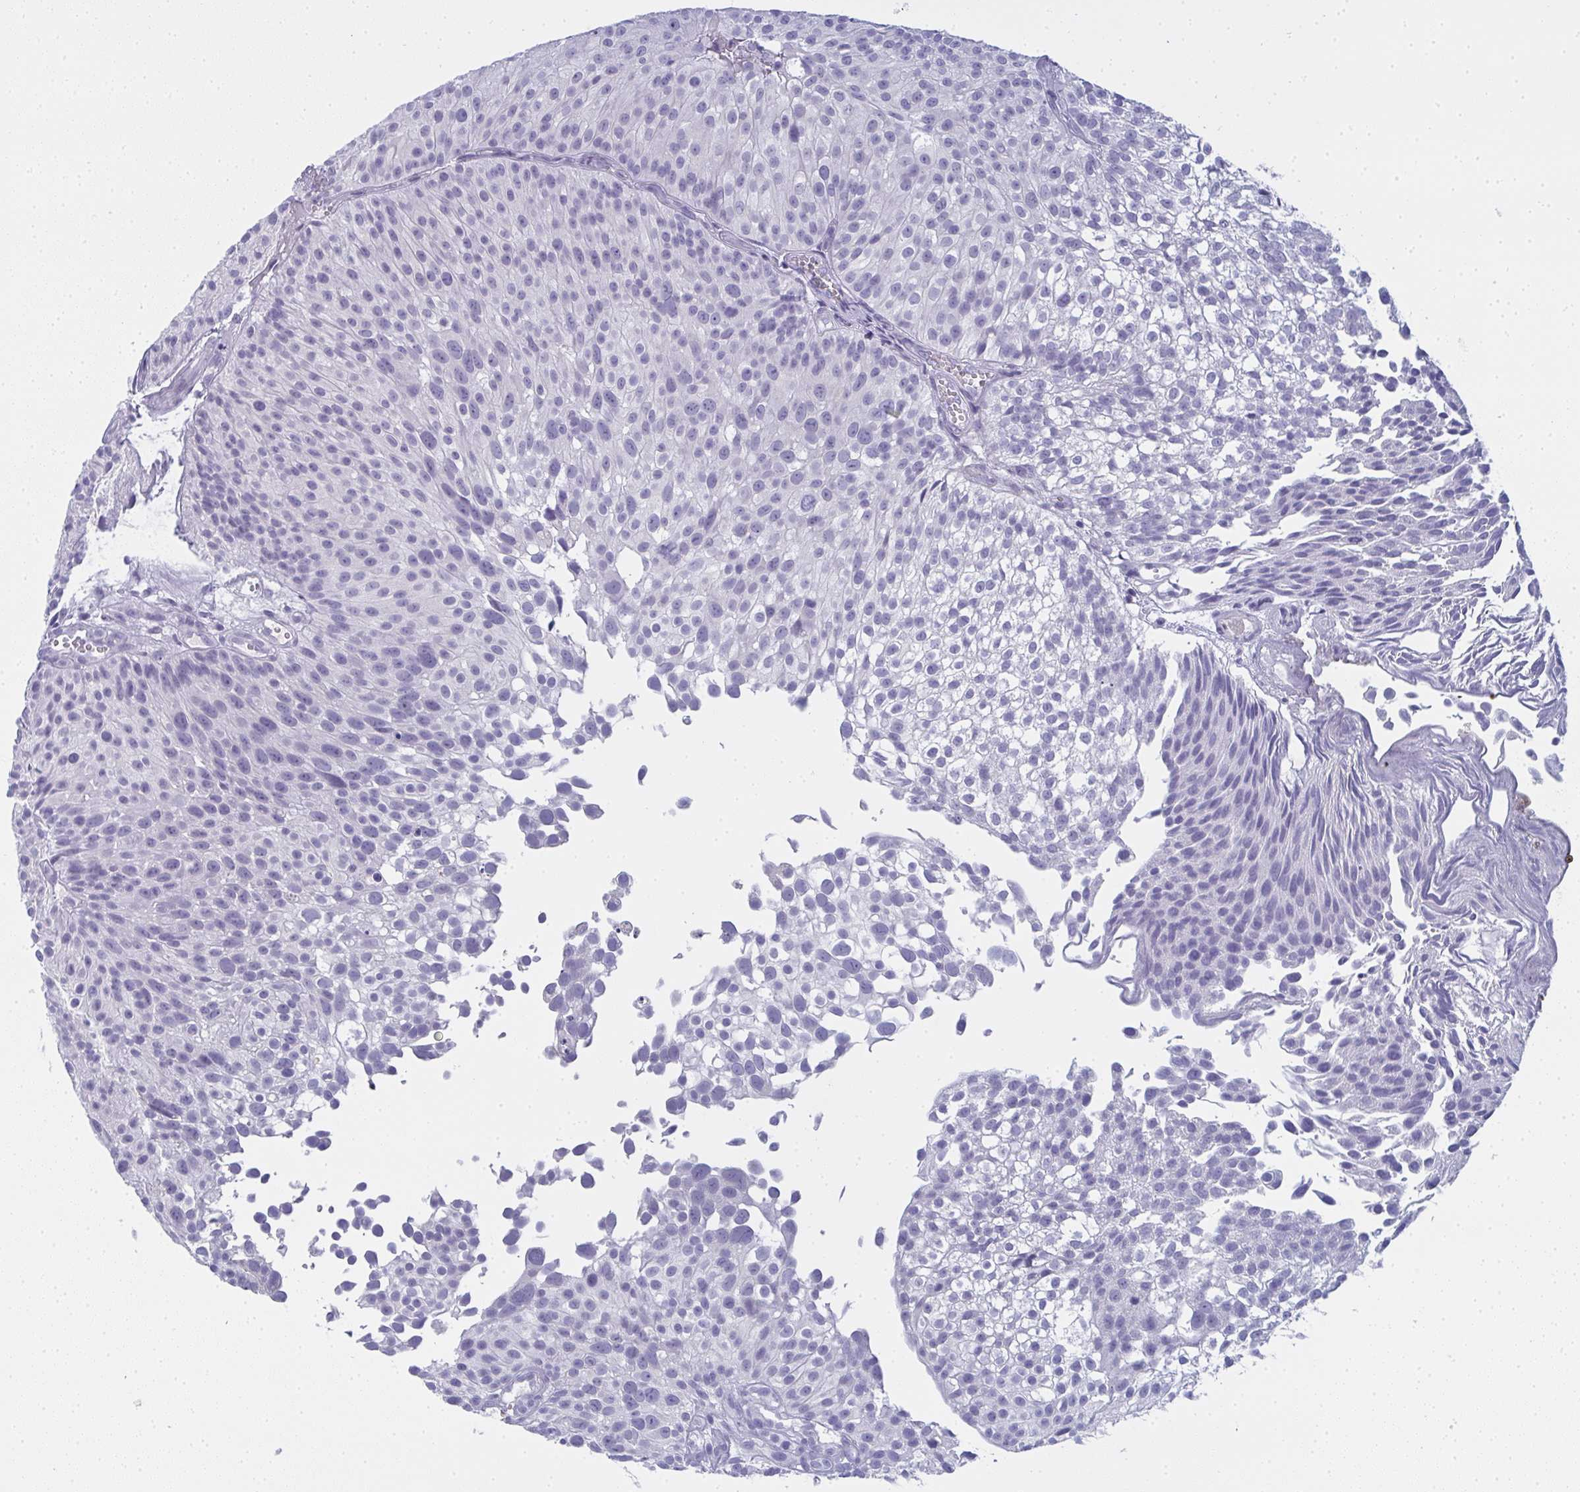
{"staining": {"intensity": "negative", "quantity": "none", "location": "none"}, "tissue": "urothelial cancer", "cell_type": "Tumor cells", "image_type": "cancer", "snomed": [{"axis": "morphology", "description": "Urothelial carcinoma, Low grade"}, {"axis": "topography", "description": "Urinary bladder"}], "caption": "High power microscopy histopathology image of an immunohistochemistry photomicrograph of urothelial cancer, revealing no significant positivity in tumor cells.", "gene": "SLC36A2", "patient": {"sex": "male", "age": 70}}